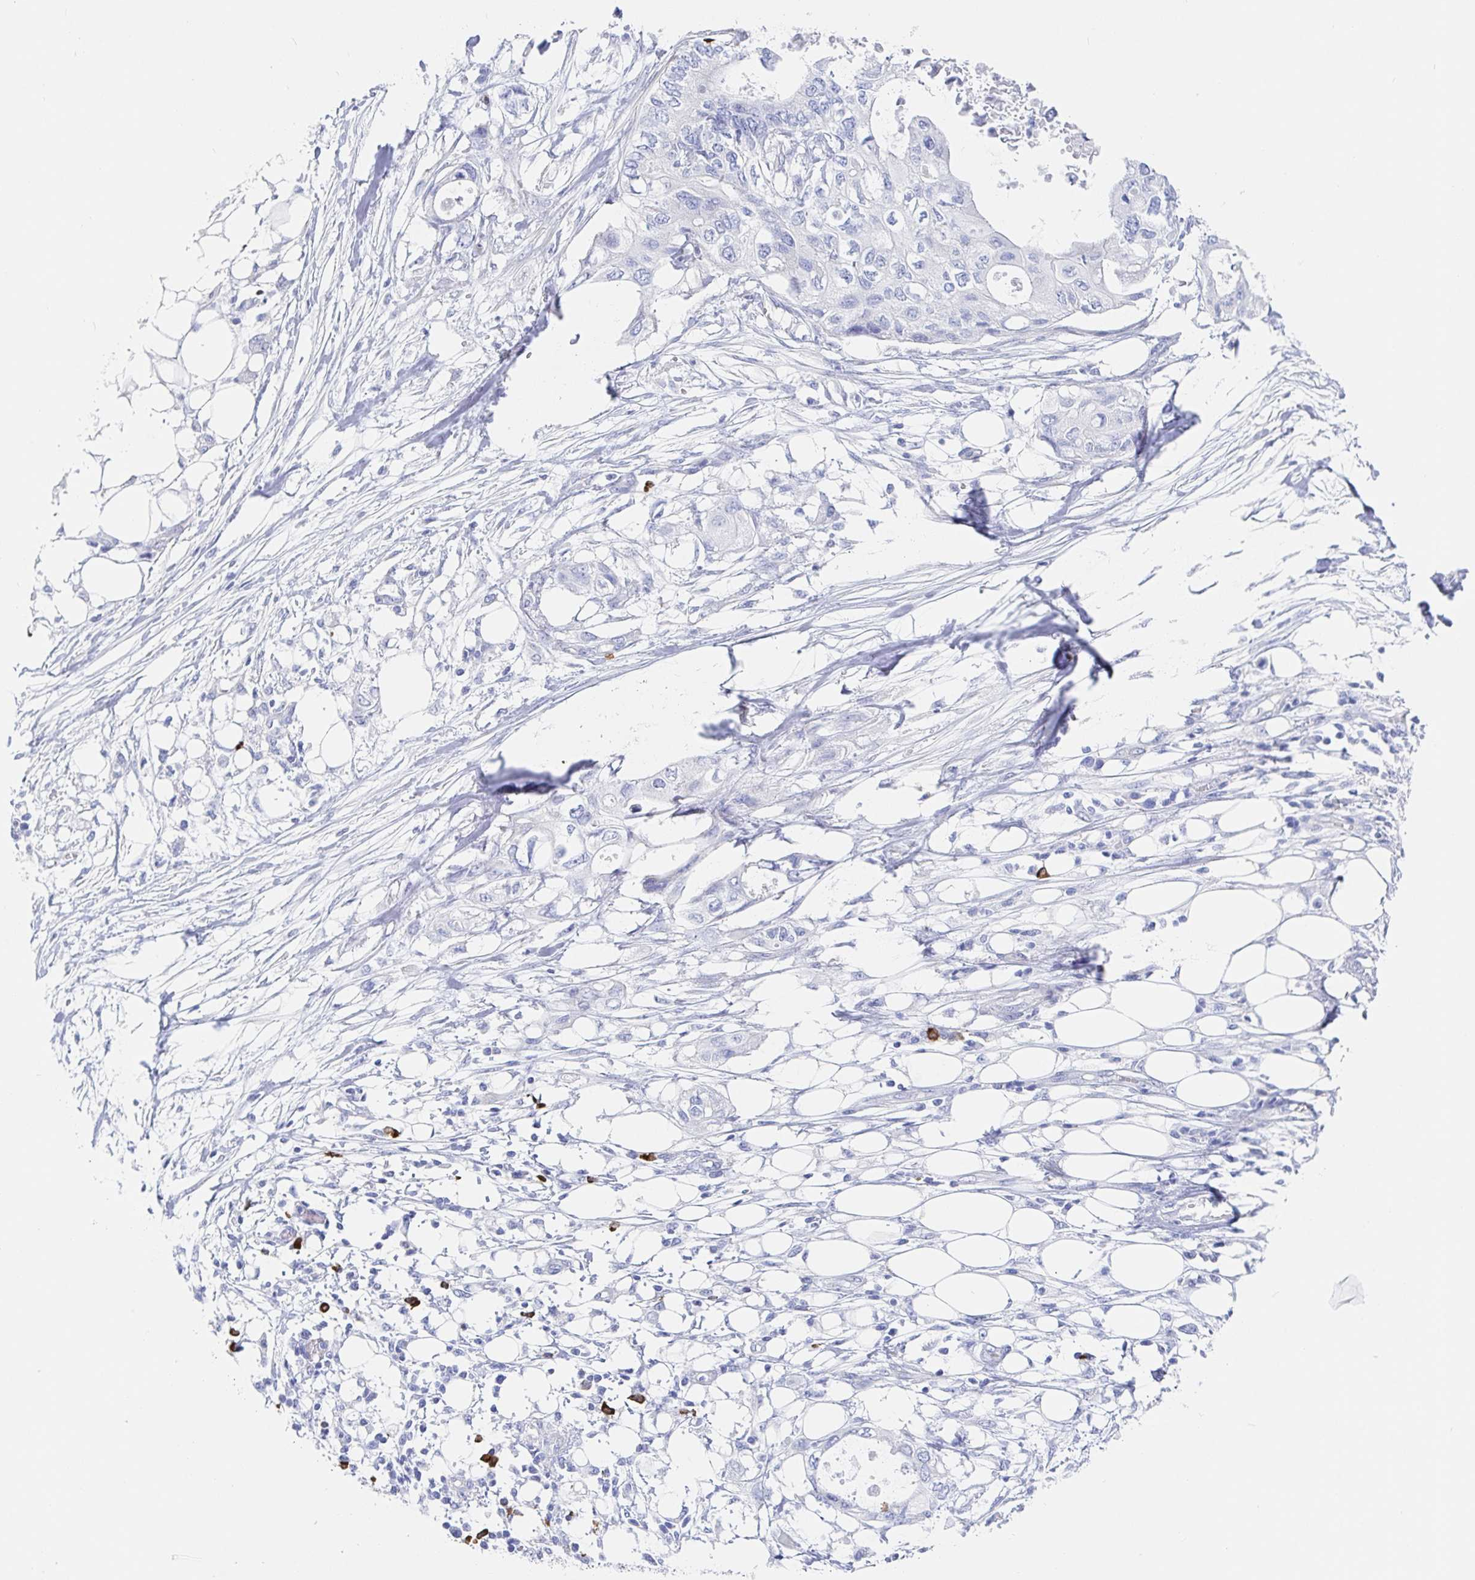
{"staining": {"intensity": "negative", "quantity": "none", "location": "none"}, "tissue": "pancreatic cancer", "cell_type": "Tumor cells", "image_type": "cancer", "snomed": [{"axis": "morphology", "description": "Adenocarcinoma, NOS"}, {"axis": "topography", "description": "Pancreas"}], "caption": "Immunohistochemical staining of adenocarcinoma (pancreatic) shows no significant expression in tumor cells.", "gene": "PACSIN1", "patient": {"sex": "female", "age": 63}}